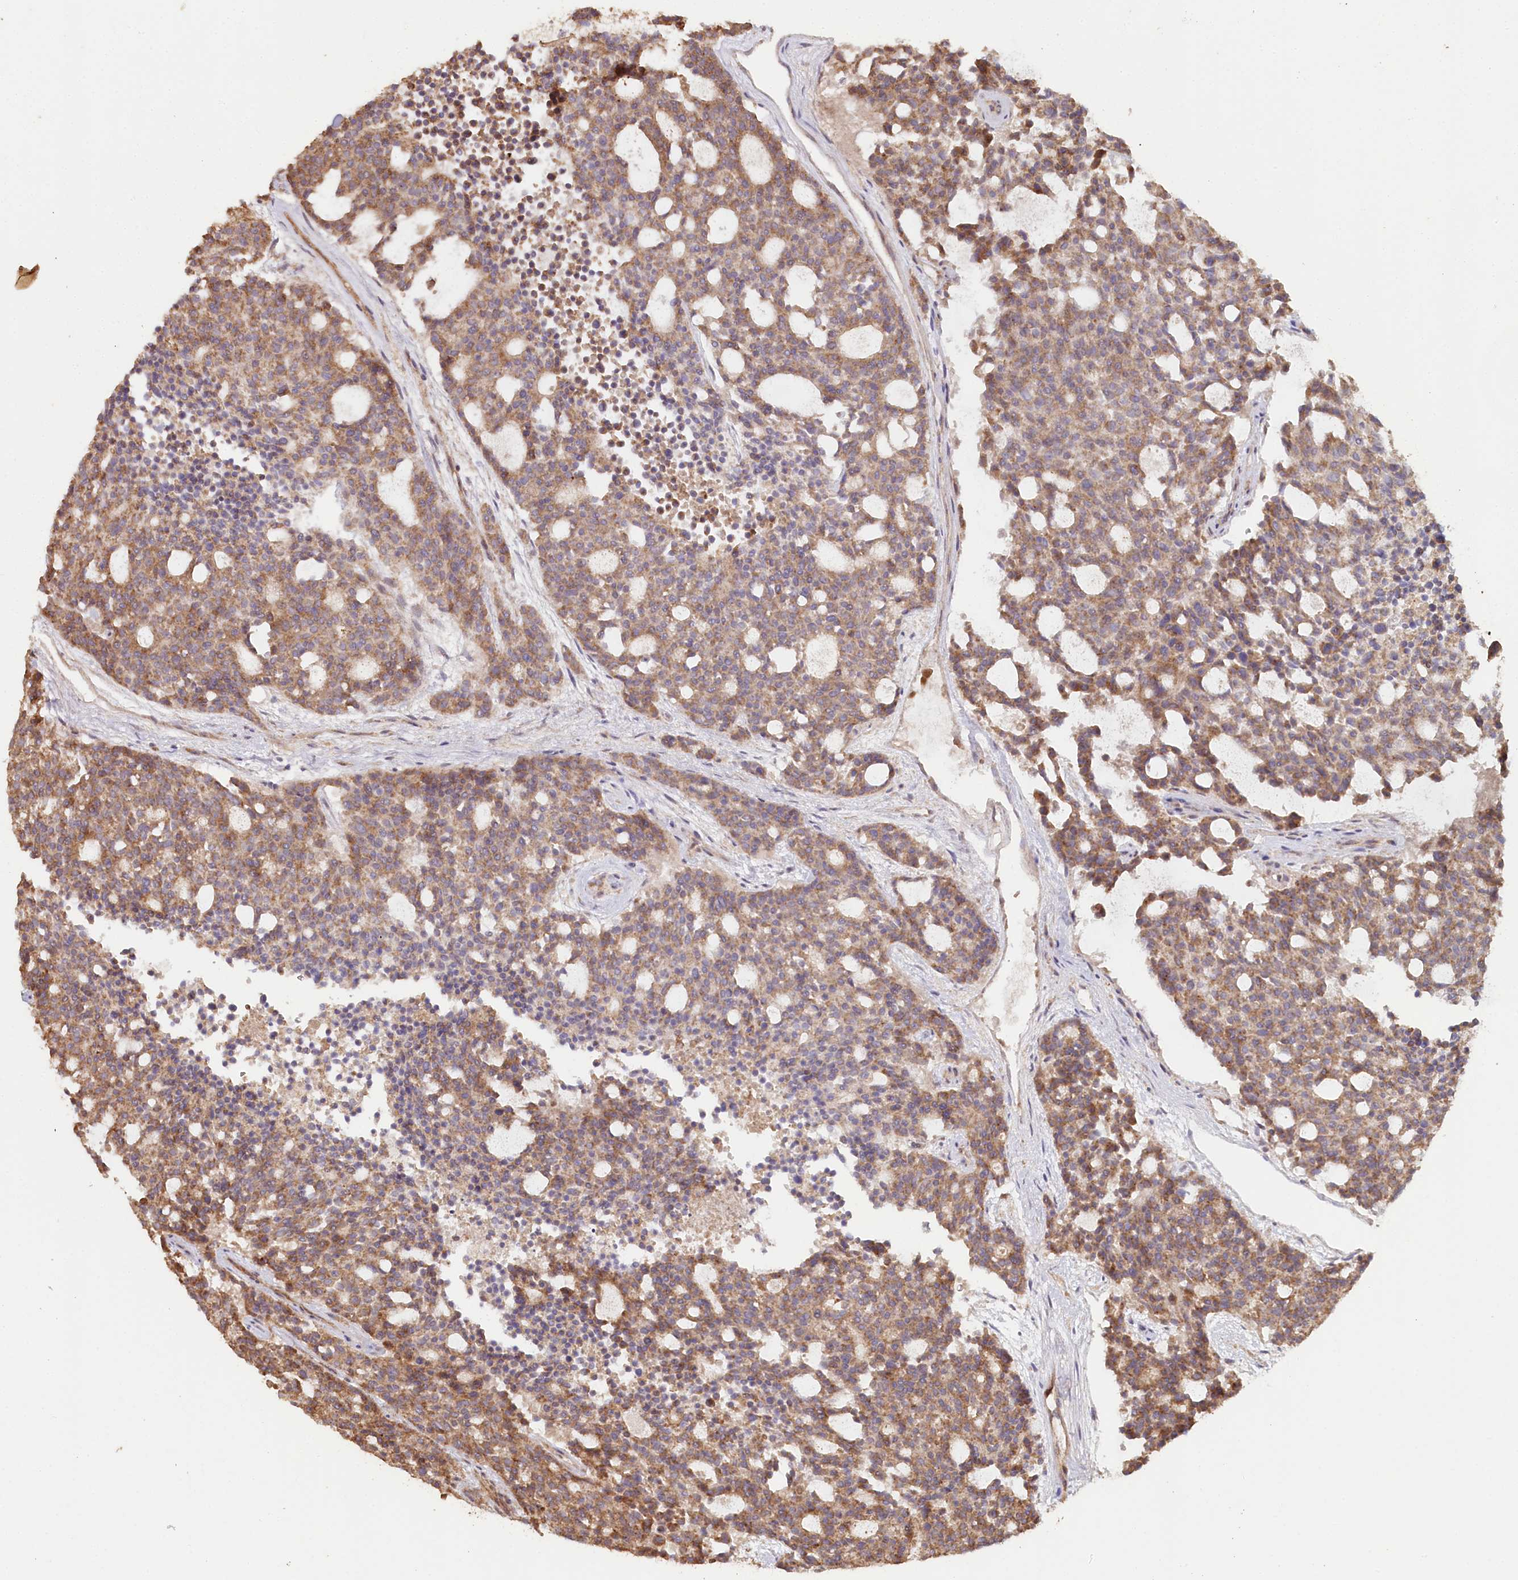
{"staining": {"intensity": "moderate", "quantity": ">75%", "location": "cytoplasmic/membranous"}, "tissue": "carcinoid", "cell_type": "Tumor cells", "image_type": "cancer", "snomed": [{"axis": "morphology", "description": "Carcinoid, malignant, NOS"}, {"axis": "topography", "description": "Pancreas"}], "caption": "An image showing moderate cytoplasmic/membranous expression in about >75% of tumor cells in carcinoid, as visualized by brown immunohistochemical staining.", "gene": "HAL", "patient": {"sex": "female", "age": 54}}